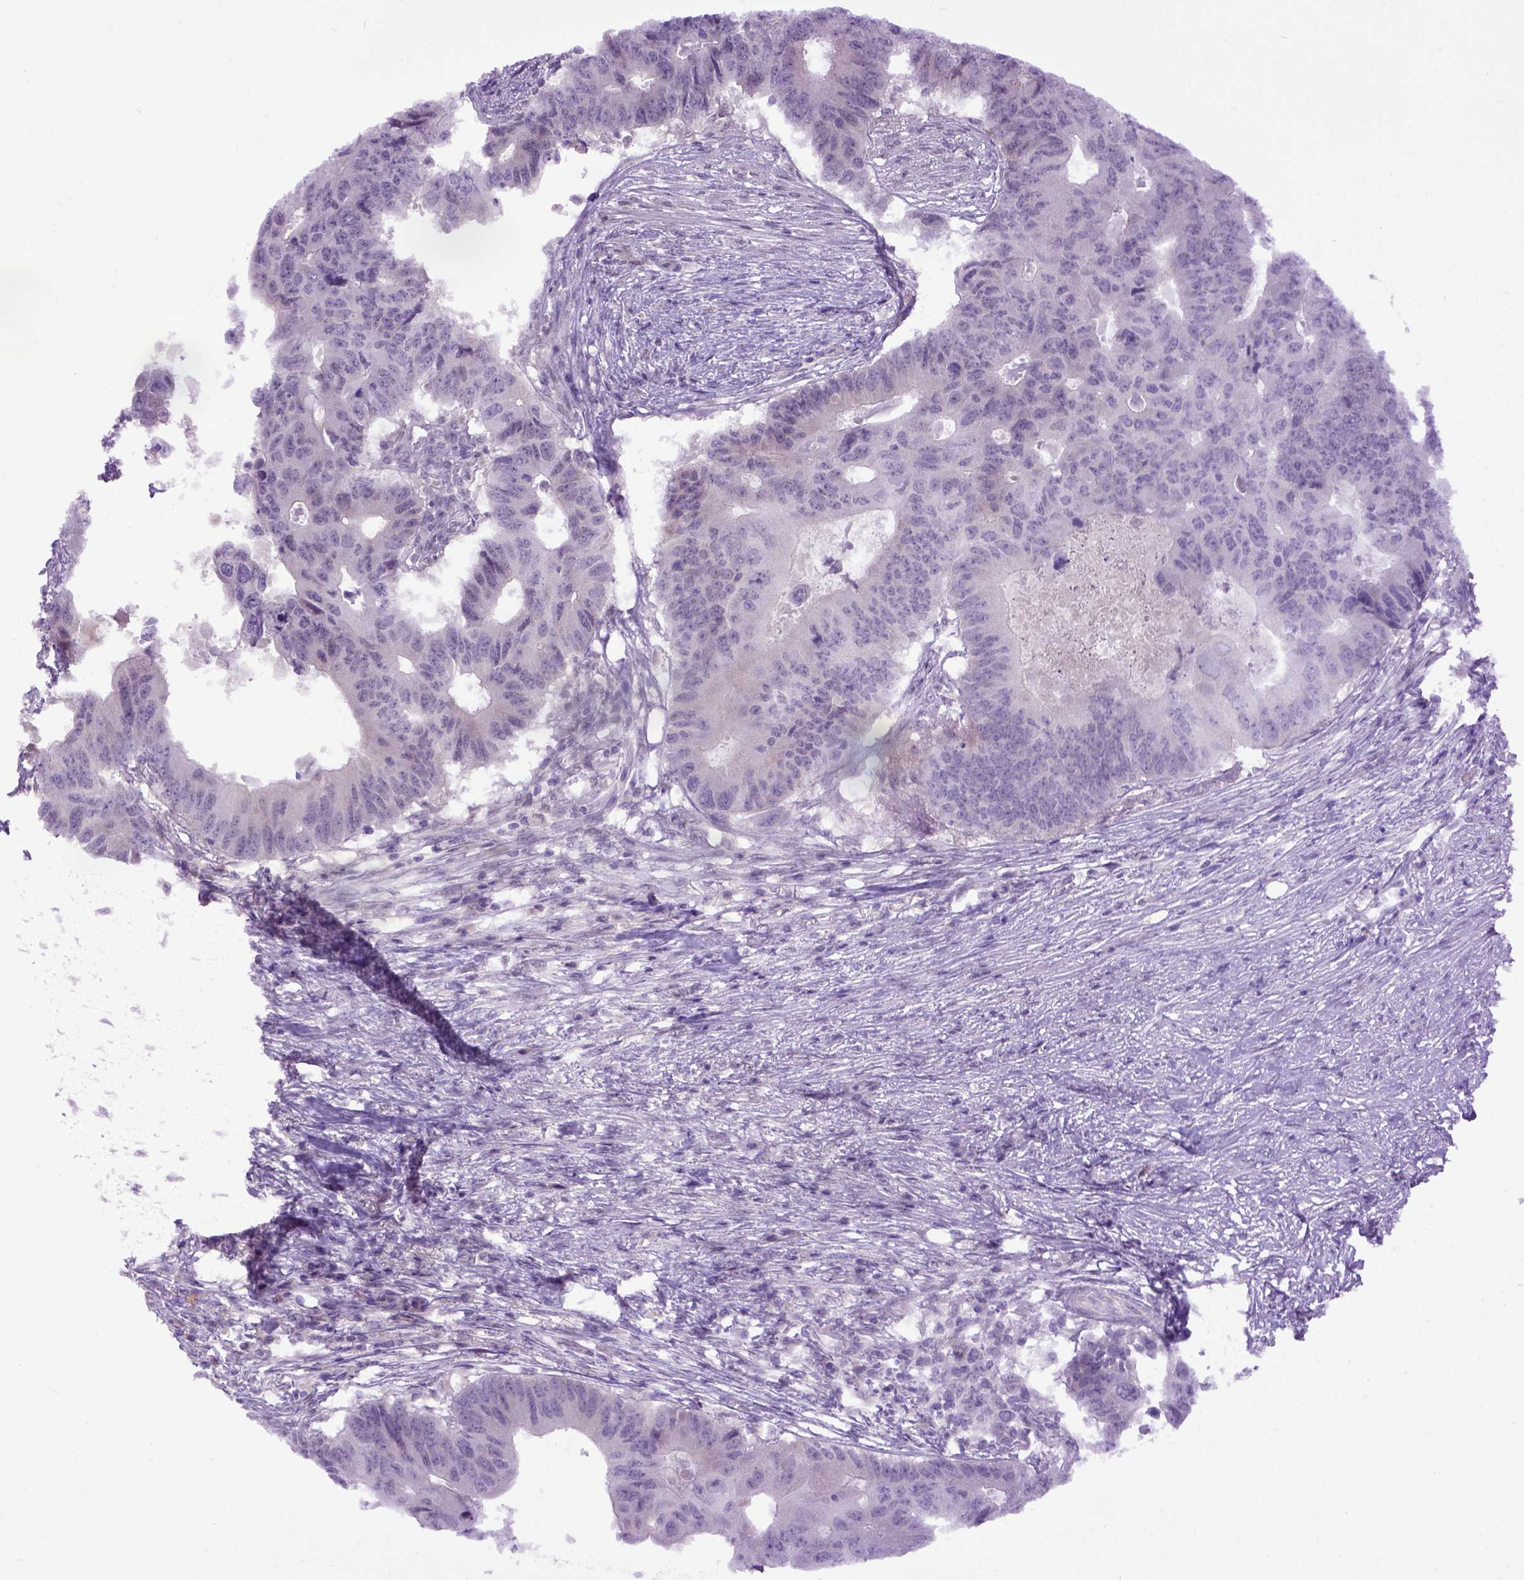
{"staining": {"intensity": "negative", "quantity": "none", "location": "none"}, "tissue": "colorectal cancer", "cell_type": "Tumor cells", "image_type": "cancer", "snomed": [{"axis": "morphology", "description": "Adenocarcinoma, NOS"}, {"axis": "topography", "description": "Colon"}], "caption": "Immunohistochemistry (IHC) of human adenocarcinoma (colorectal) reveals no positivity in tumor cells.", "gene": "EMILIN3", "patient": {"sex": "male", "age": 71}}